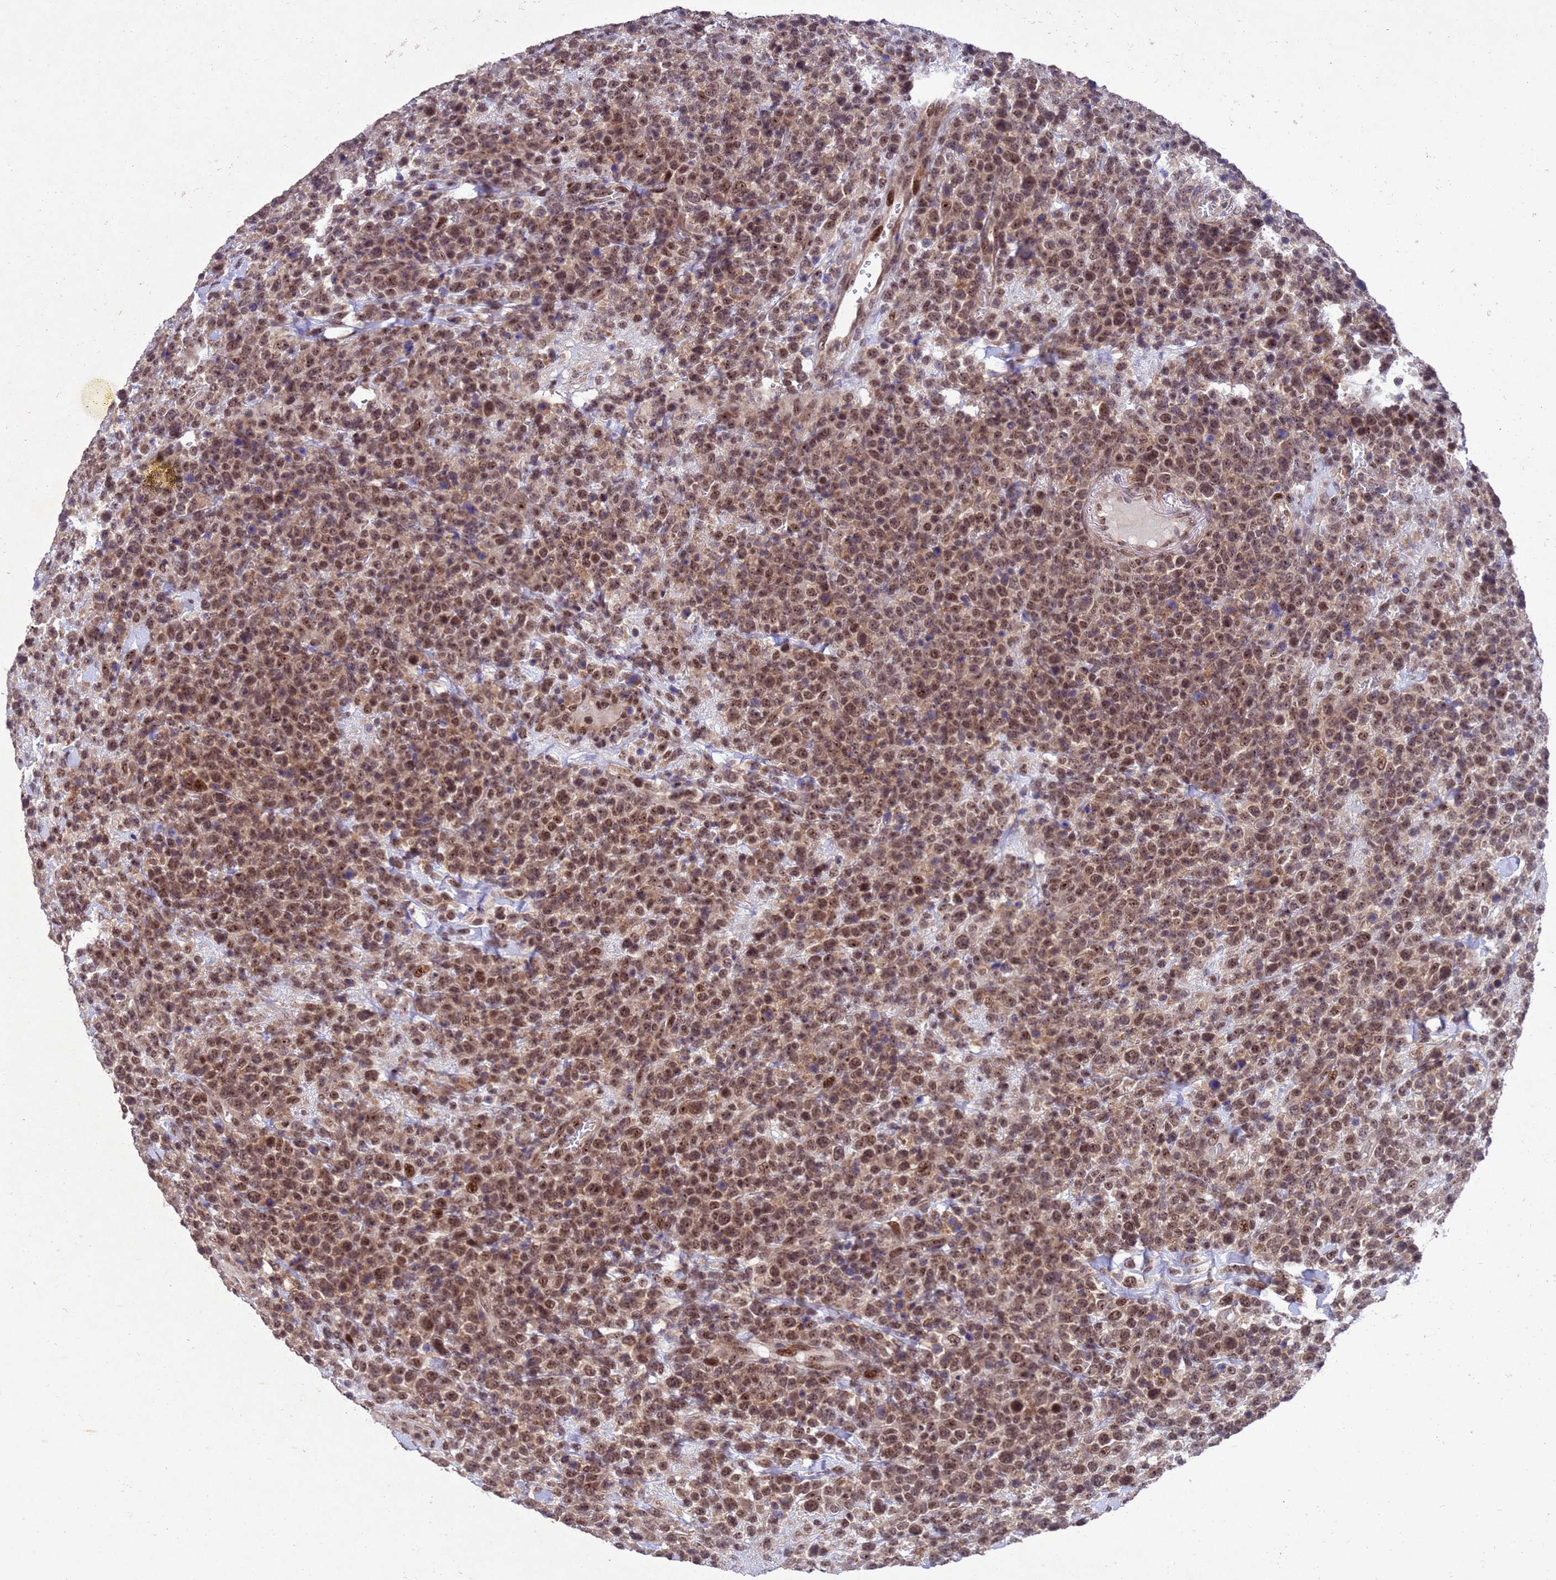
{"staining": {"intensity": "moderate", "quantity": ">75%", "location": "cytoplasmic/membranous,nuclear"}, "tissue": "lymphoma", "cell_type": "Tumor cells", "image_type": "cancer", "snomed": [{"axis": "morphology", "description": "Malignant lymphoma, non-Hodgkin's type, High grade"}, {"axis": "topography", "description": "Colon"}], "caption": "Tumor cells demonstrate medium levels of moderate cytoplasmic/membranous and nuclear expression in about >75% of cells in human lymphoma. (DAB (3,3'-diaminobenzidine) IHC, brown staining for protein, blue staining for nuclei).", "gene": "TBK1", "patient": {"sex": "female", "age": 53}}